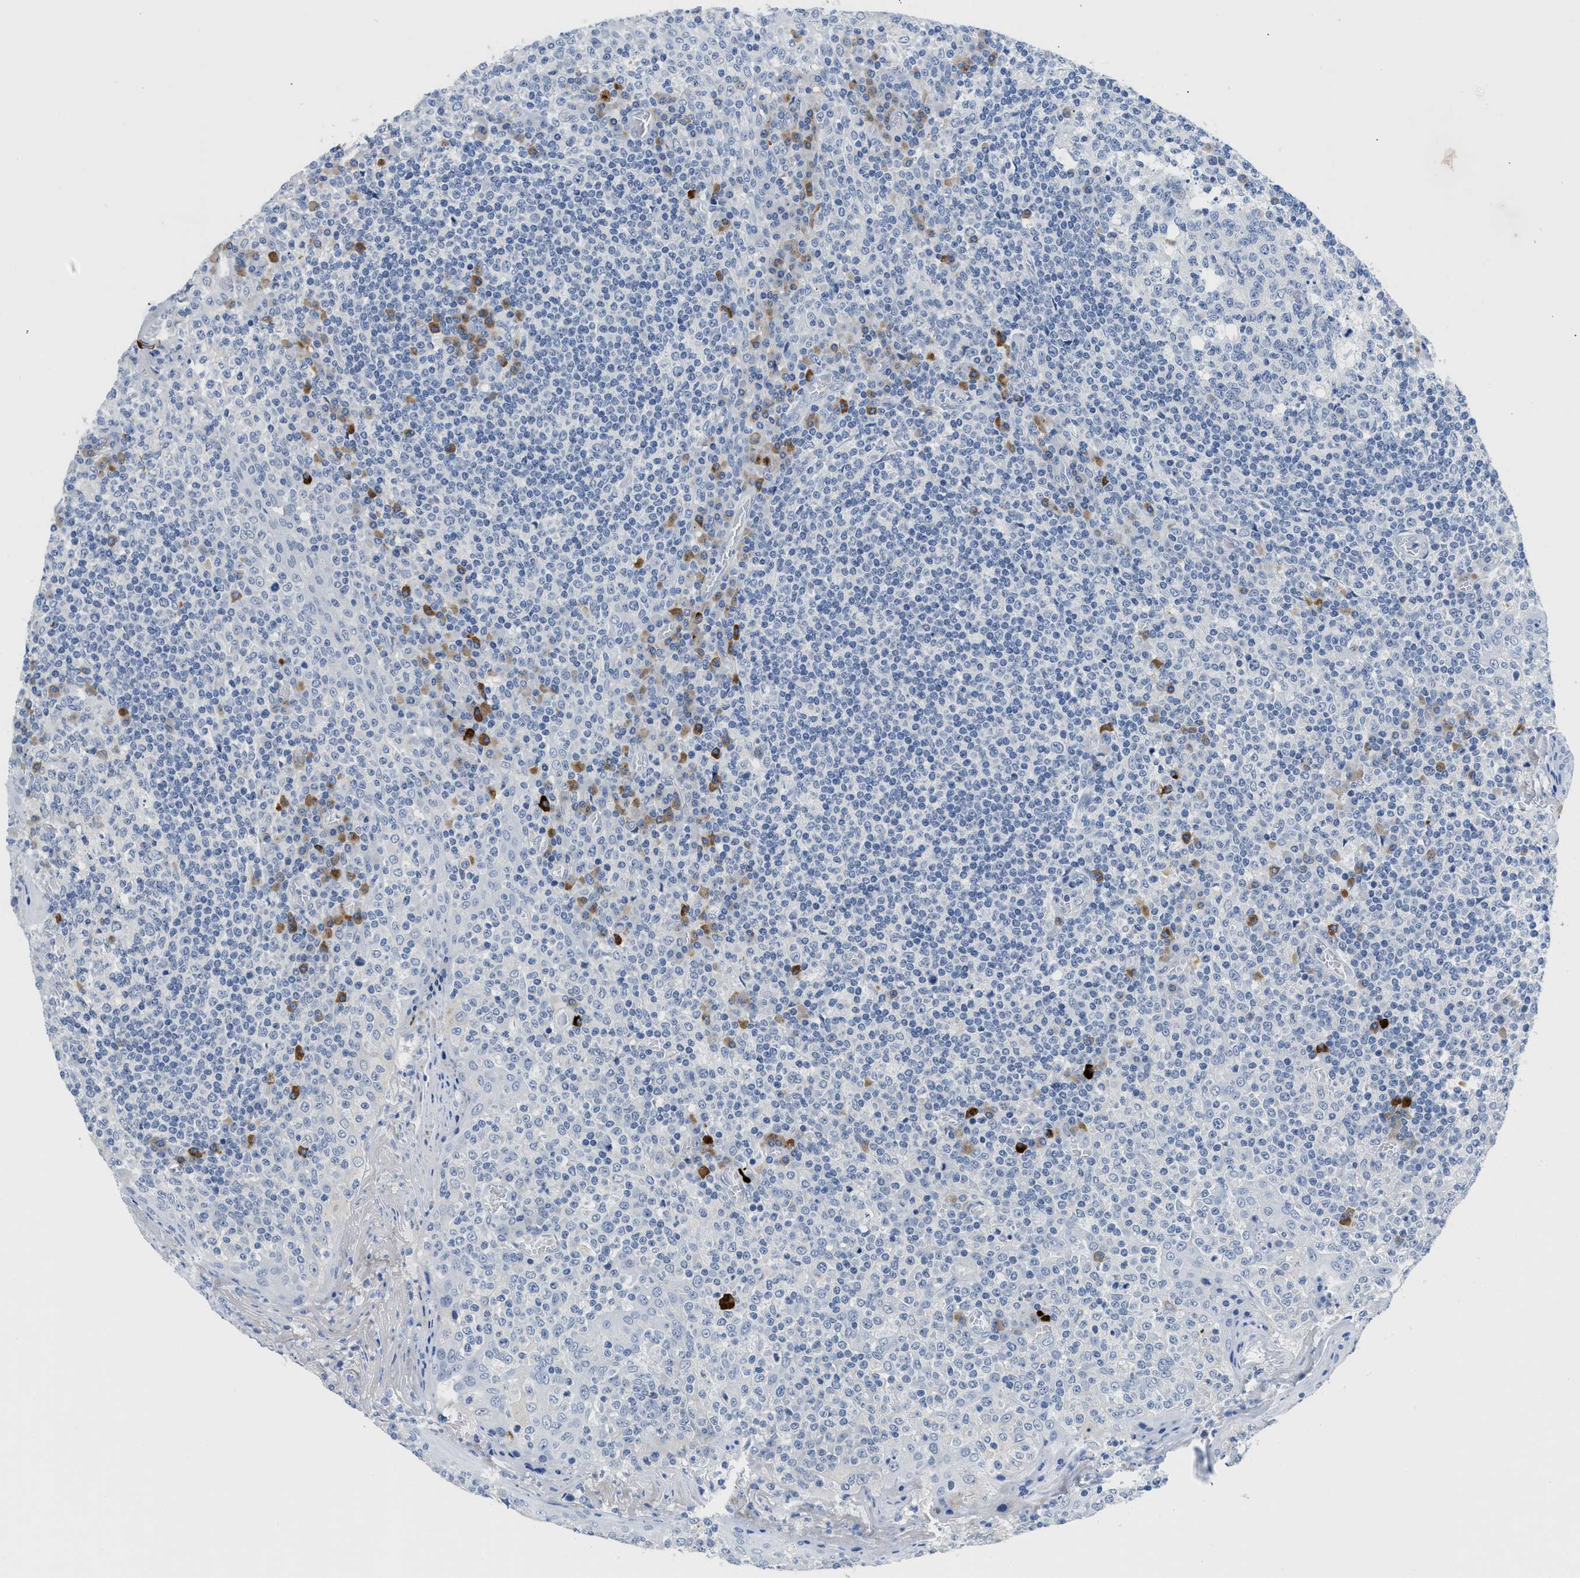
{"staining": {"intensity": "negative", "quantity": "none", "location": "none"}, "tissue": "tonsil", "cell_type": "Germinal center cells", "image_type": "normal", "snomed": [{"axis": "morphology", "description": "Normal tissue, NOS"}, {"axis": "topography", "description": "Tonsil"}], "caption": "Germinal center cells are negative for protein expression in unremarkable human tonsil.", "gene": "OR9K2", "patient": {"sex": "female", "age": 19}}